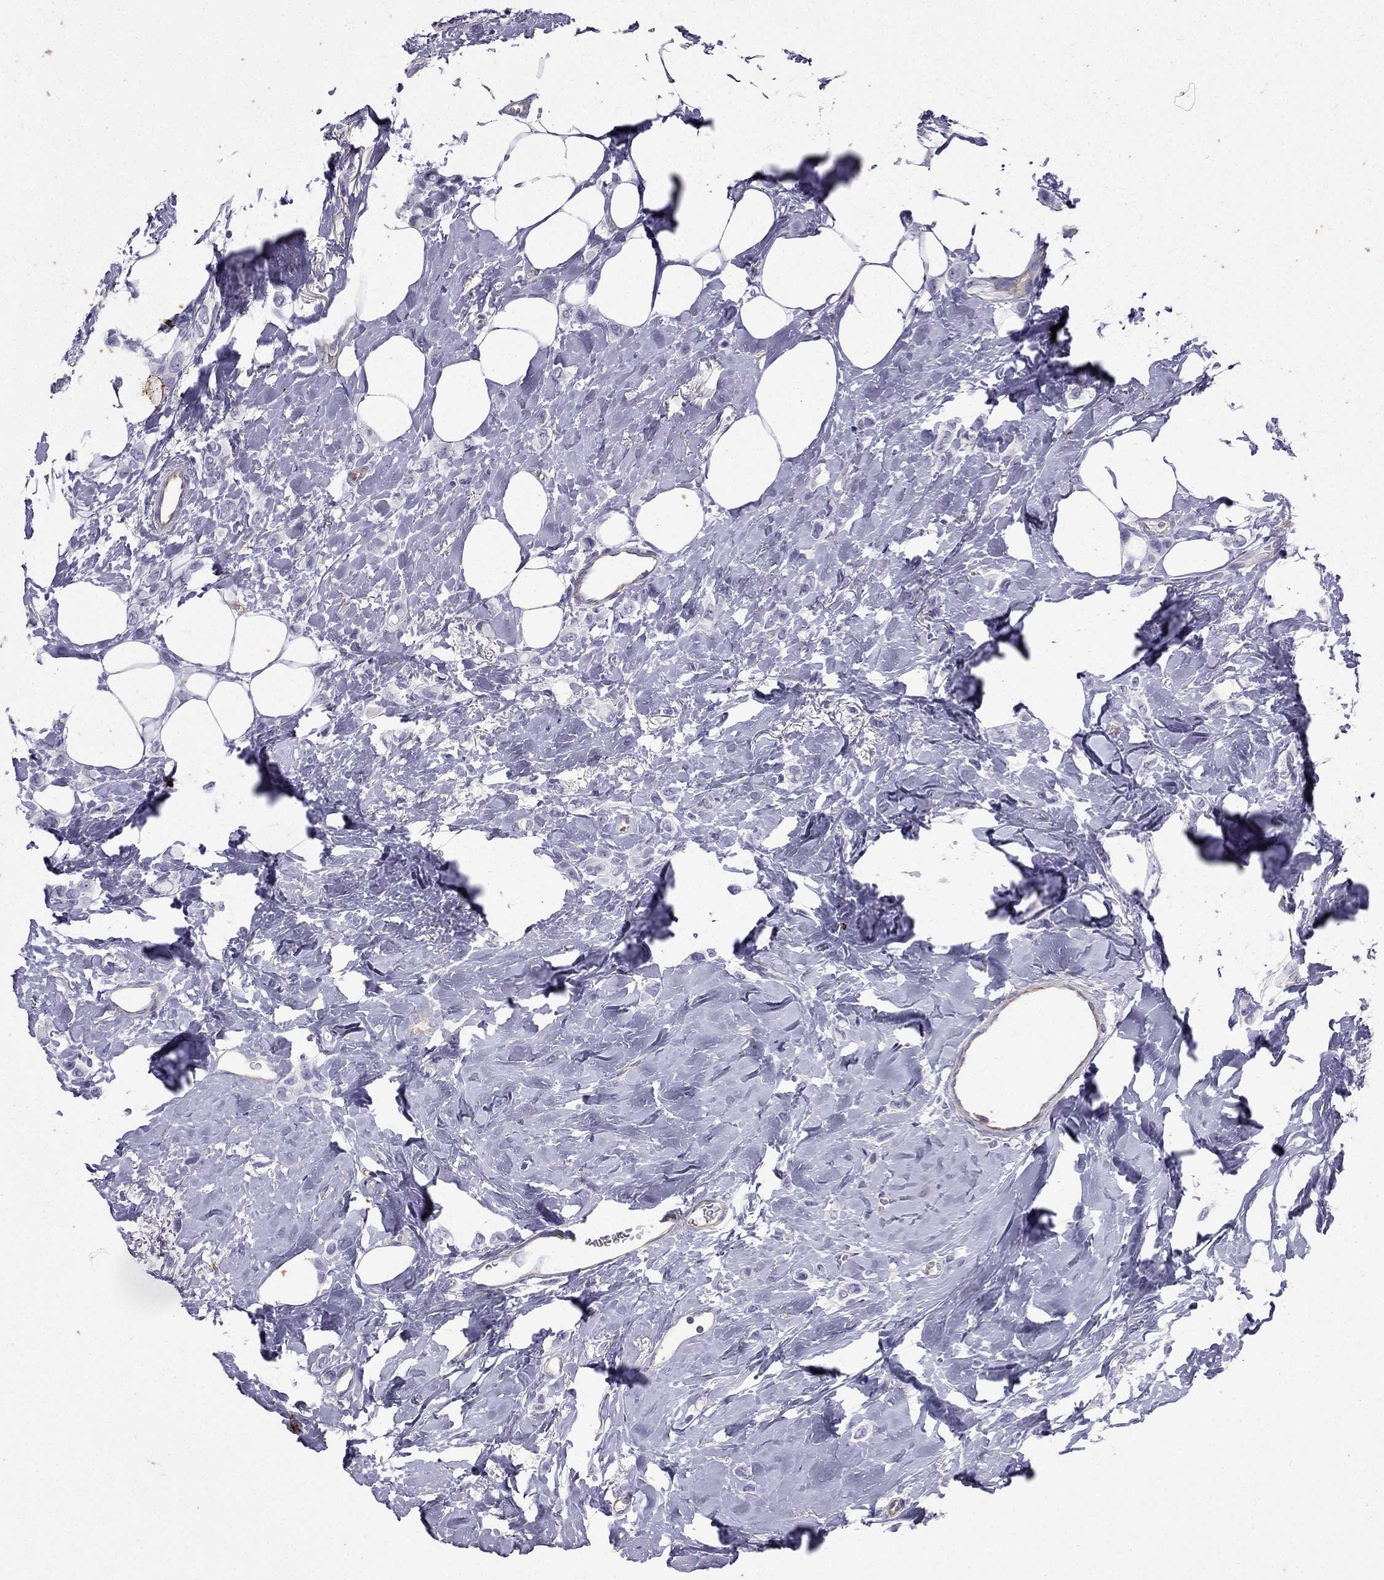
{"staining": {"intensity": "negative", "quantity": "none", "location": "none"}, "tissue": "breast cancer", "cell_type": "Tumor cells", "image_type": "cancer", "snomed": [{"axis": "morphology", "description": "Lobular carcinoma"}, {"axis": "topography", "description": "Breast"}], "caption": "DAB immunohistochemical staining of breast lobular carcinoma displays no significant positivity in tumor cells. Nuclei are stained in blue.", "gene": "GJA8", "patient": {"sex": "female", "age": 66}}